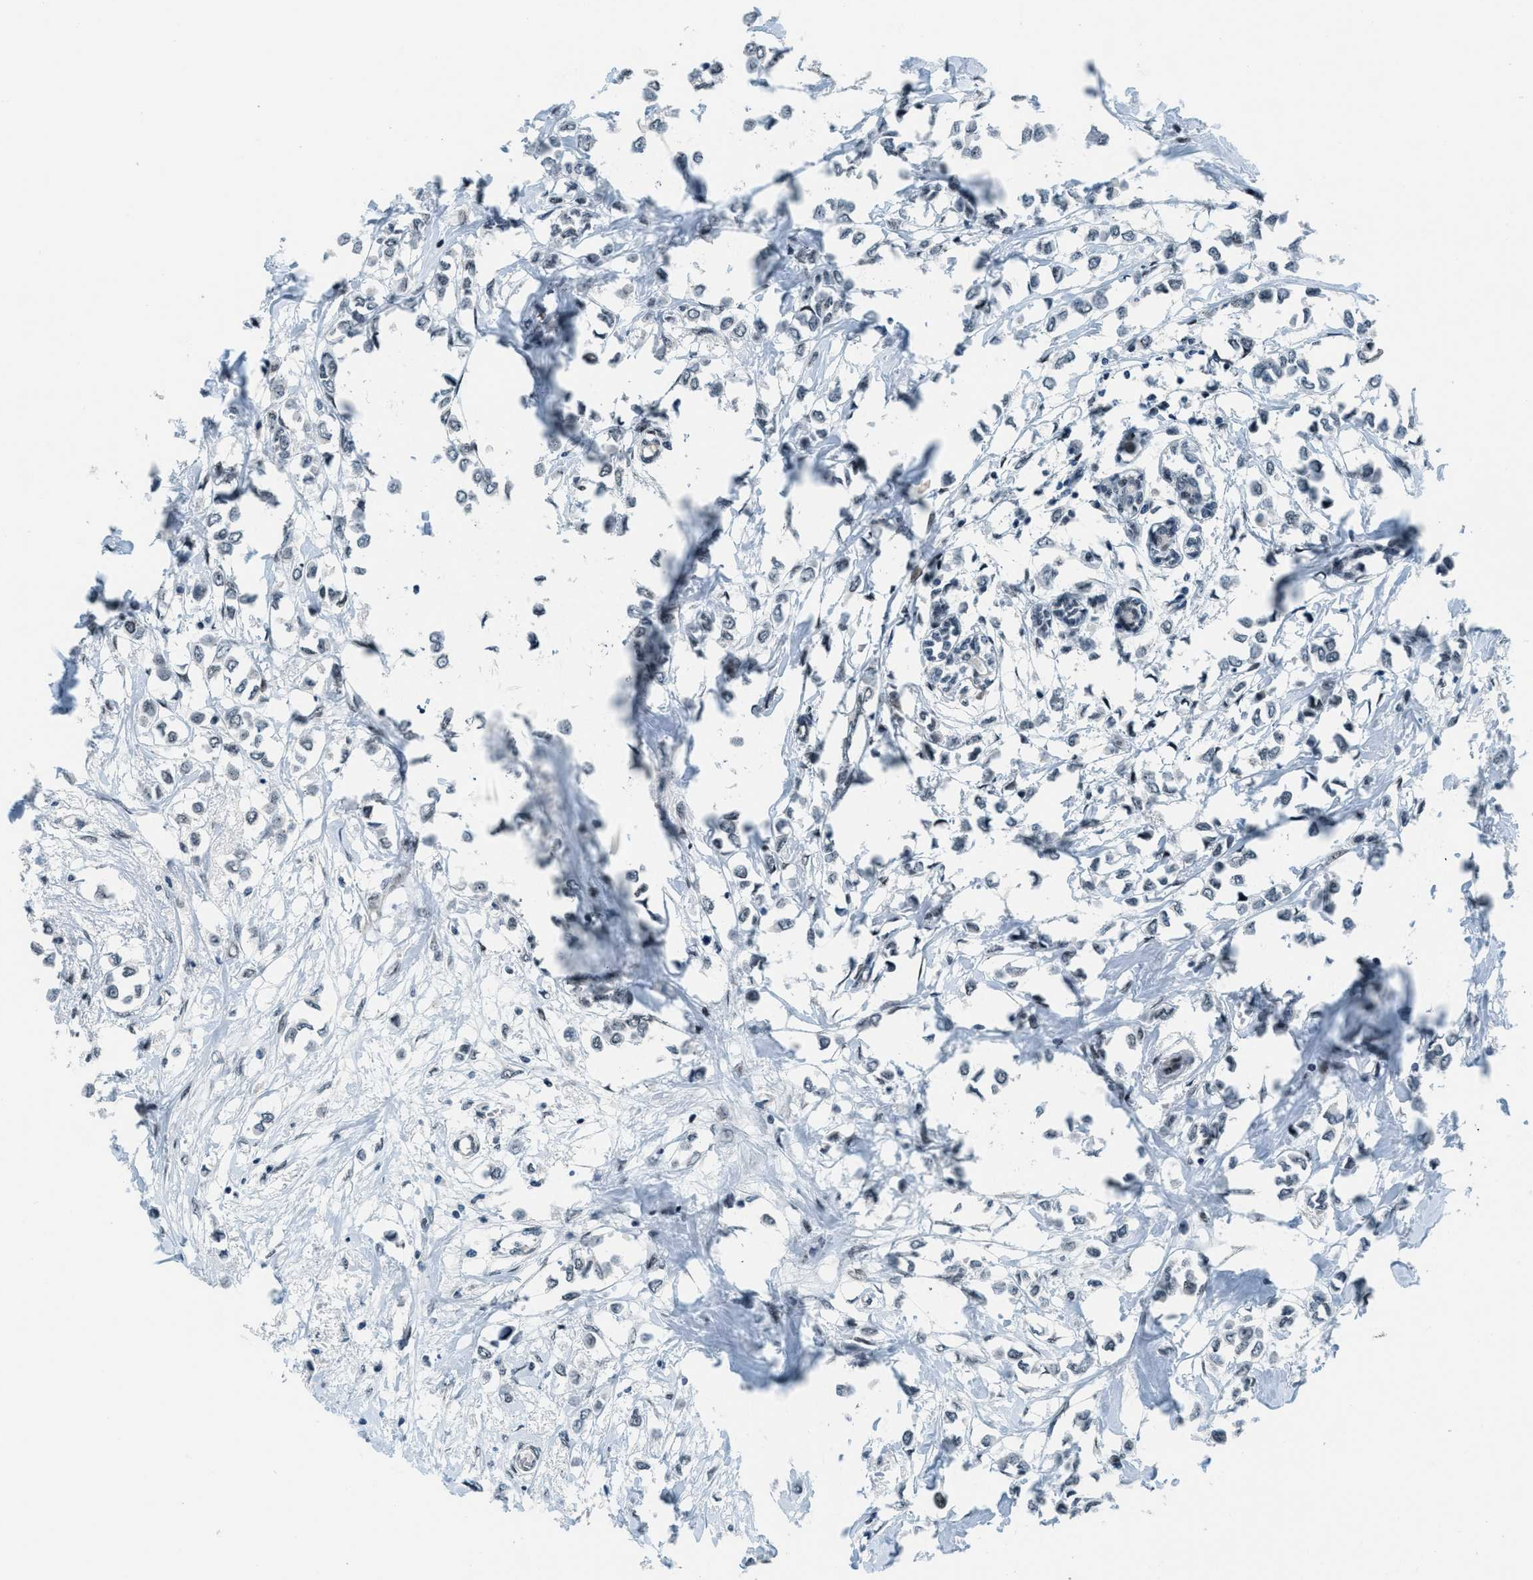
{"staining": {"intensity": "negative", "quantity": "none", "location": "none"}, "tissue": "breast cancer", "cell_type": "Tumor cells", "image_type": "cancer", "snomed": [{"axis": "morphology", "description": "Lobular carcinoma"}, {"axis": "topography", "description": "Breast"}], "caption": "Tumor cells show no significant protein positivity in breast cancer (lobular carcinoma).", "gene": "KLF6", "patient": {"sex": "female", "age": 51}}